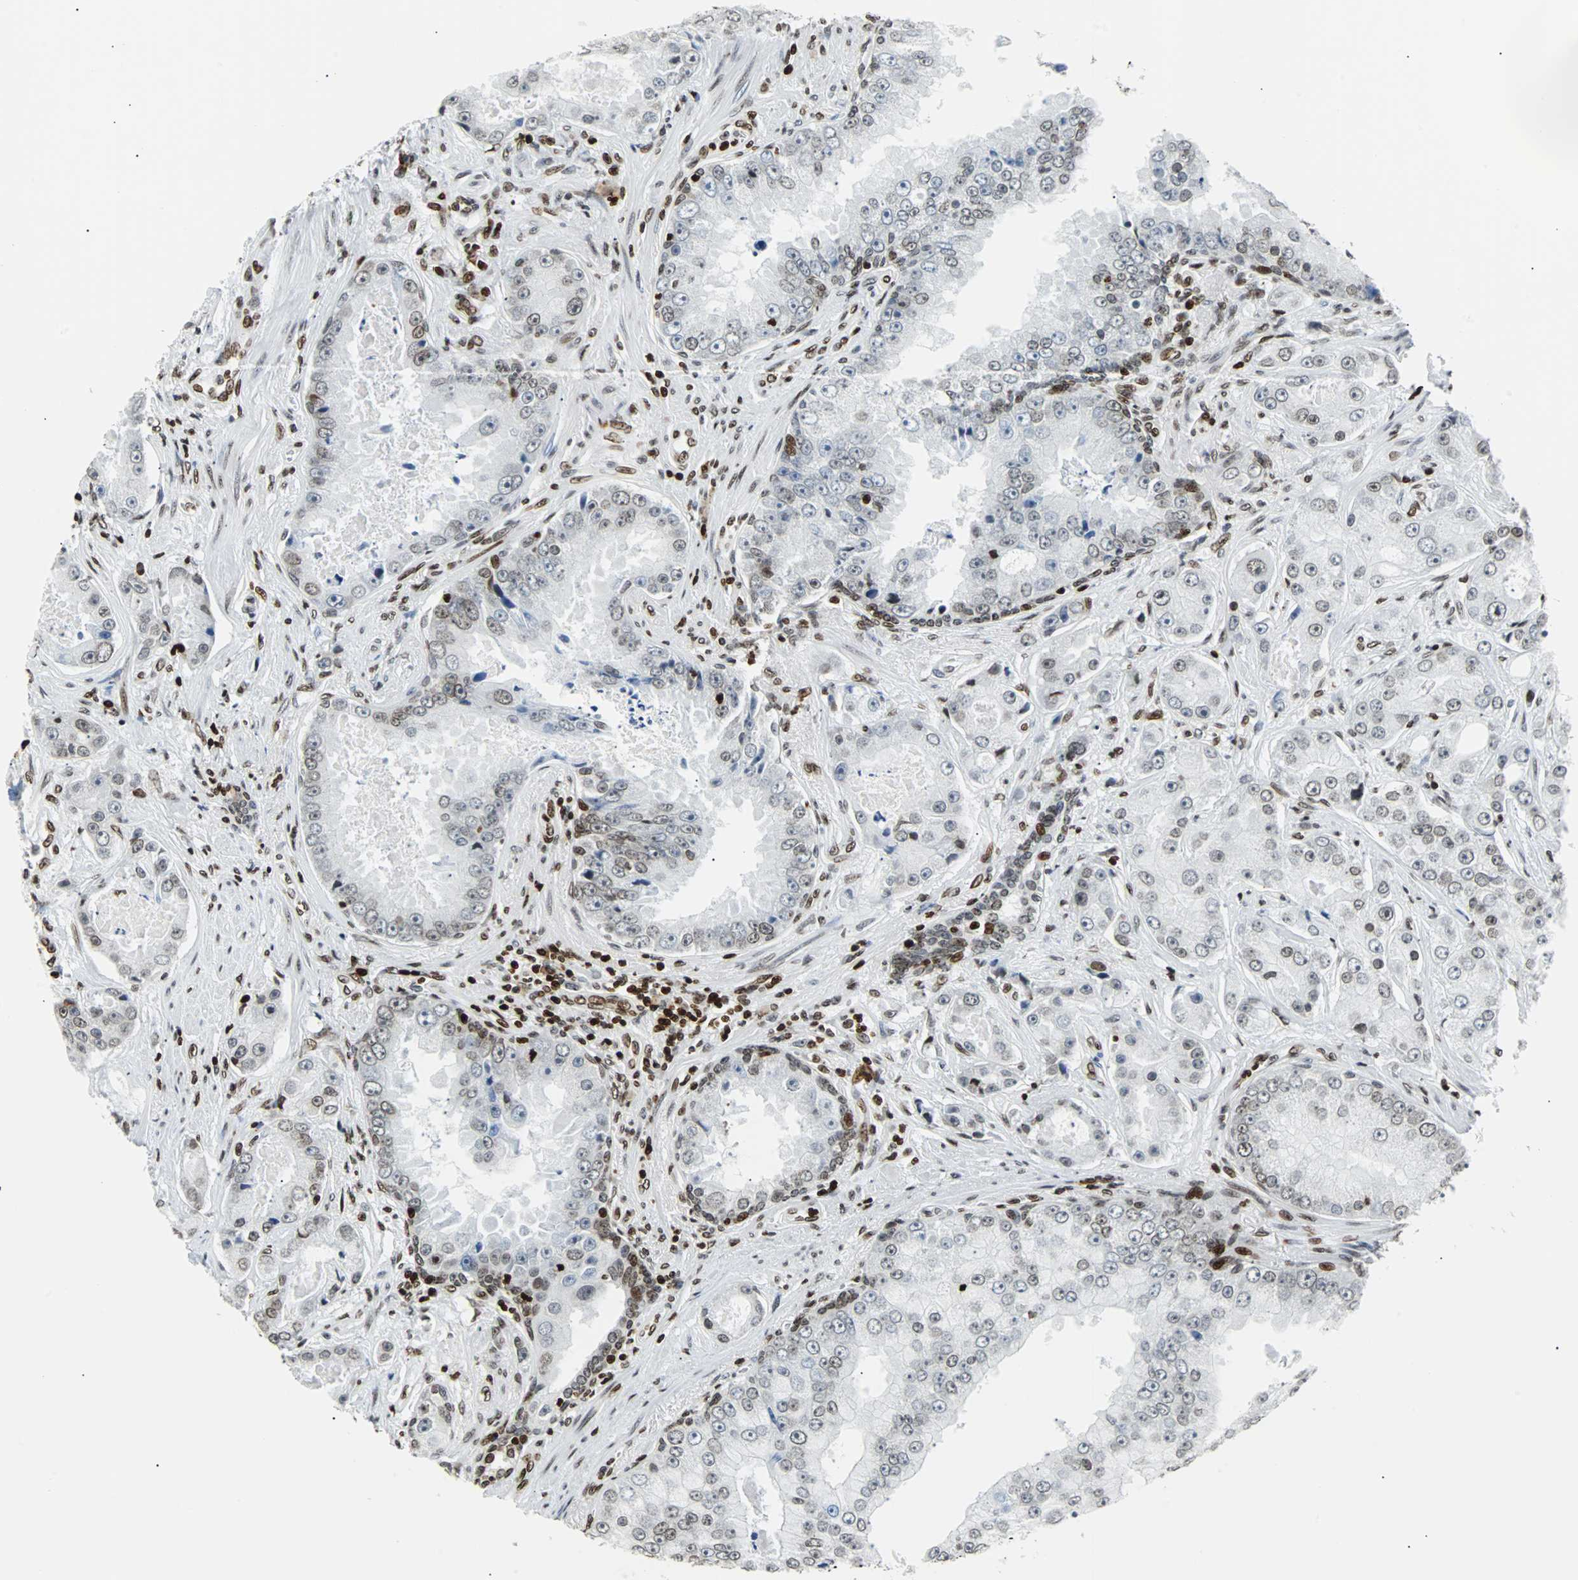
{"staining": {"intensity": "moderate", "quantity": "25%-75%", "location": "nuclear"}, "tissue": "prostate cancer", "cell_type": "Tumor cells", "image_type": "cancer", "snomed": [{"axis": "morphology", "description": "Adenocarcinoma, High grade"}, {"axis": "topography", "description": "Prostate"}], "caption": "An IHC photomicrograph of neoplastic tissue is shown. Protein staining in brown highlights moderate nuclear positivity in prostate adenocarcinoma (high-grade) within tumor cells. (DAB (3,3'-diaminobenzidine) = brown stain, brightfield microscopy at high magnification).", "gene": "ZNF131", "patient": {"sex": "male", "age": 73}}